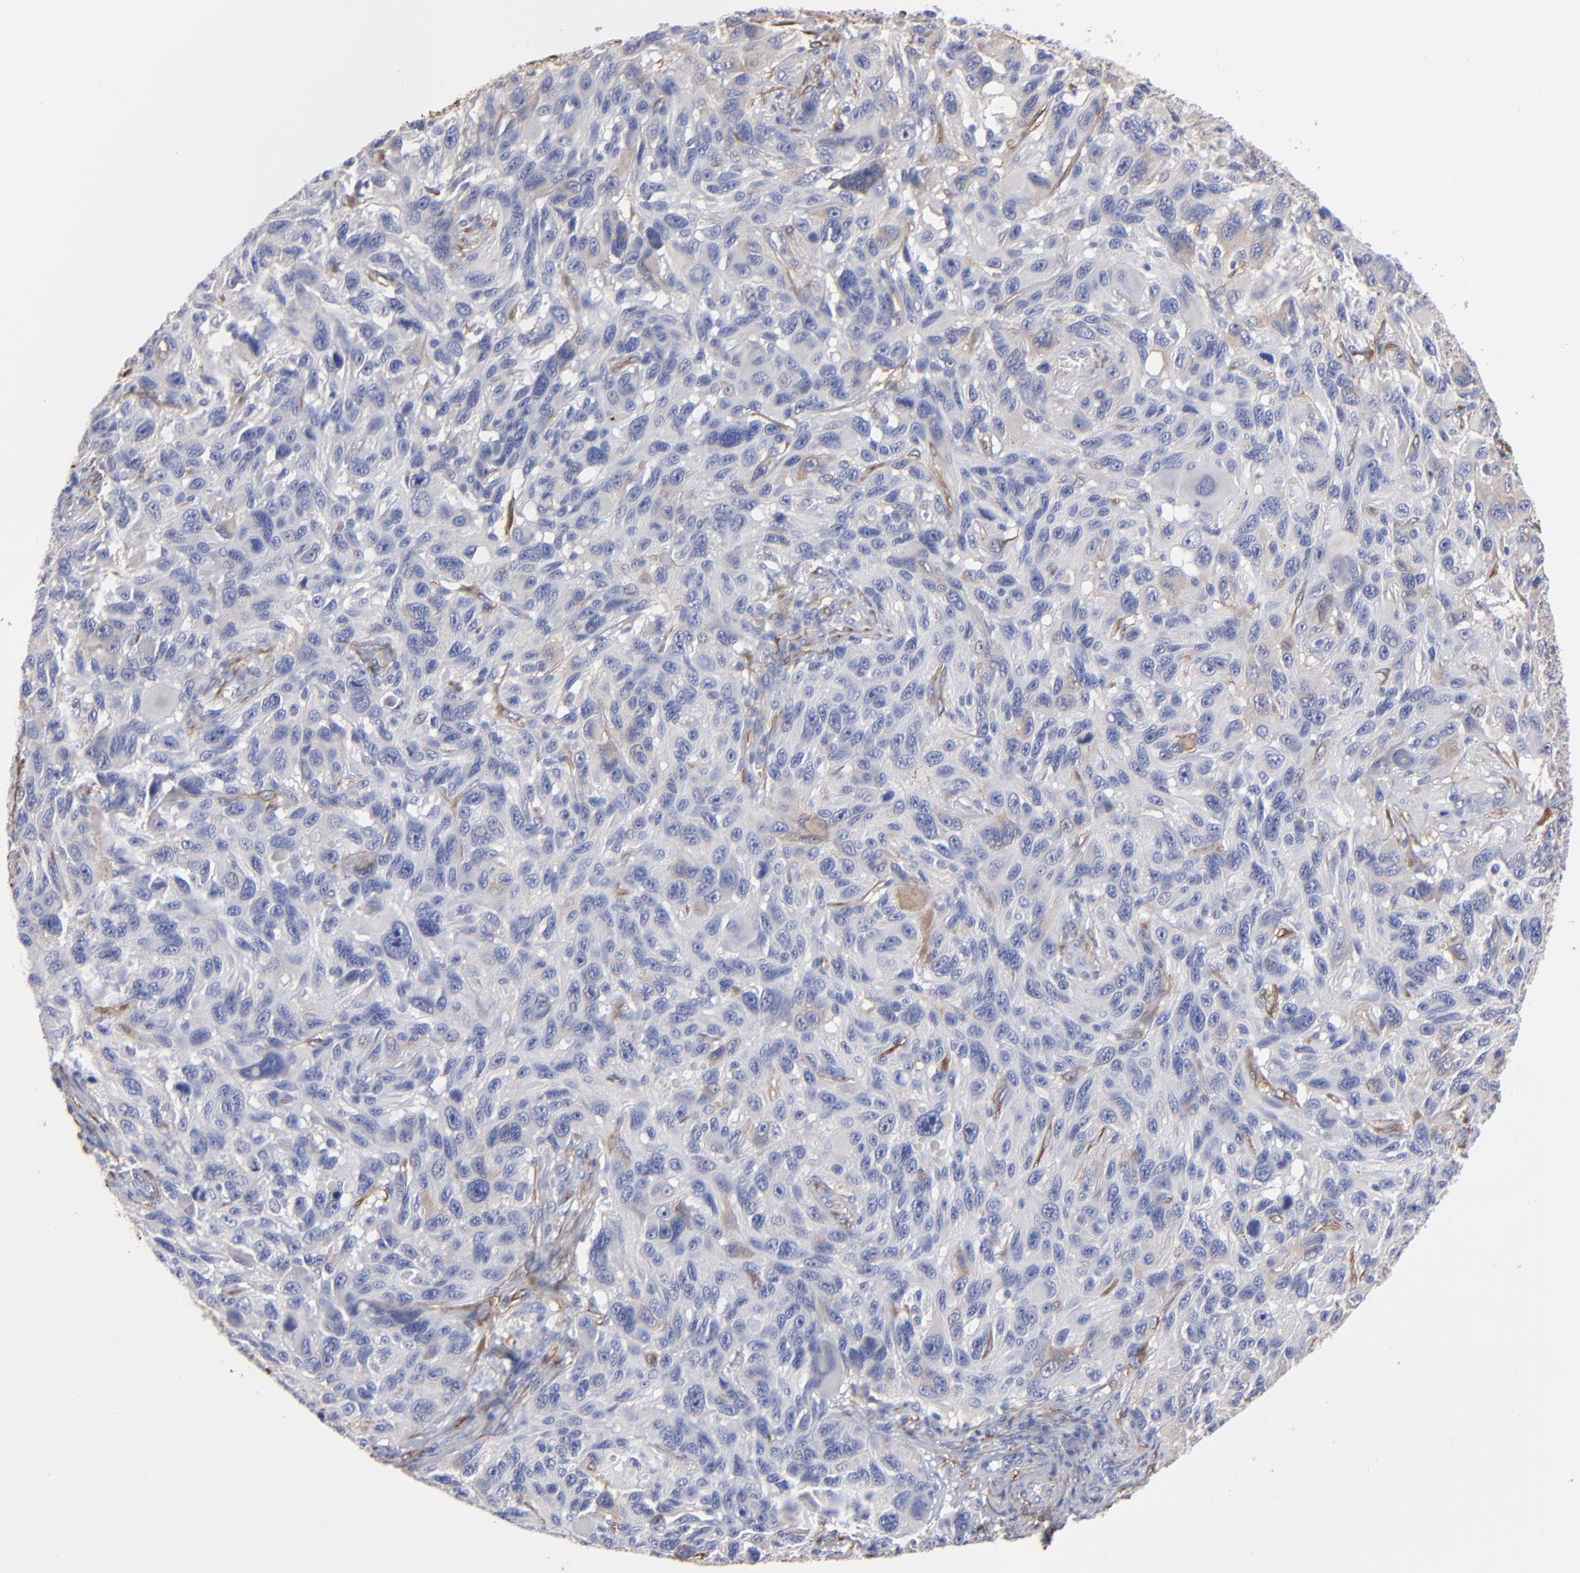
{"staining": {"intensity": "negative", "quantity": "none", "location": "none"}, "tissue": "melanoma", "cell_type": "Tumor cells", "image_type": "cancer", "snomed": [{"axis": "morphology", "description": "Malignant melanoma, NOS"}, {"axis": "topography", "description": "Skin"}], "caption": "Protein analysis of malignant melanoma demonstrates no significant staining in tumor cells. Nuclei are stained in blue.", "gene": "CILP", "patient": {"sex": "male", "age": 53}}